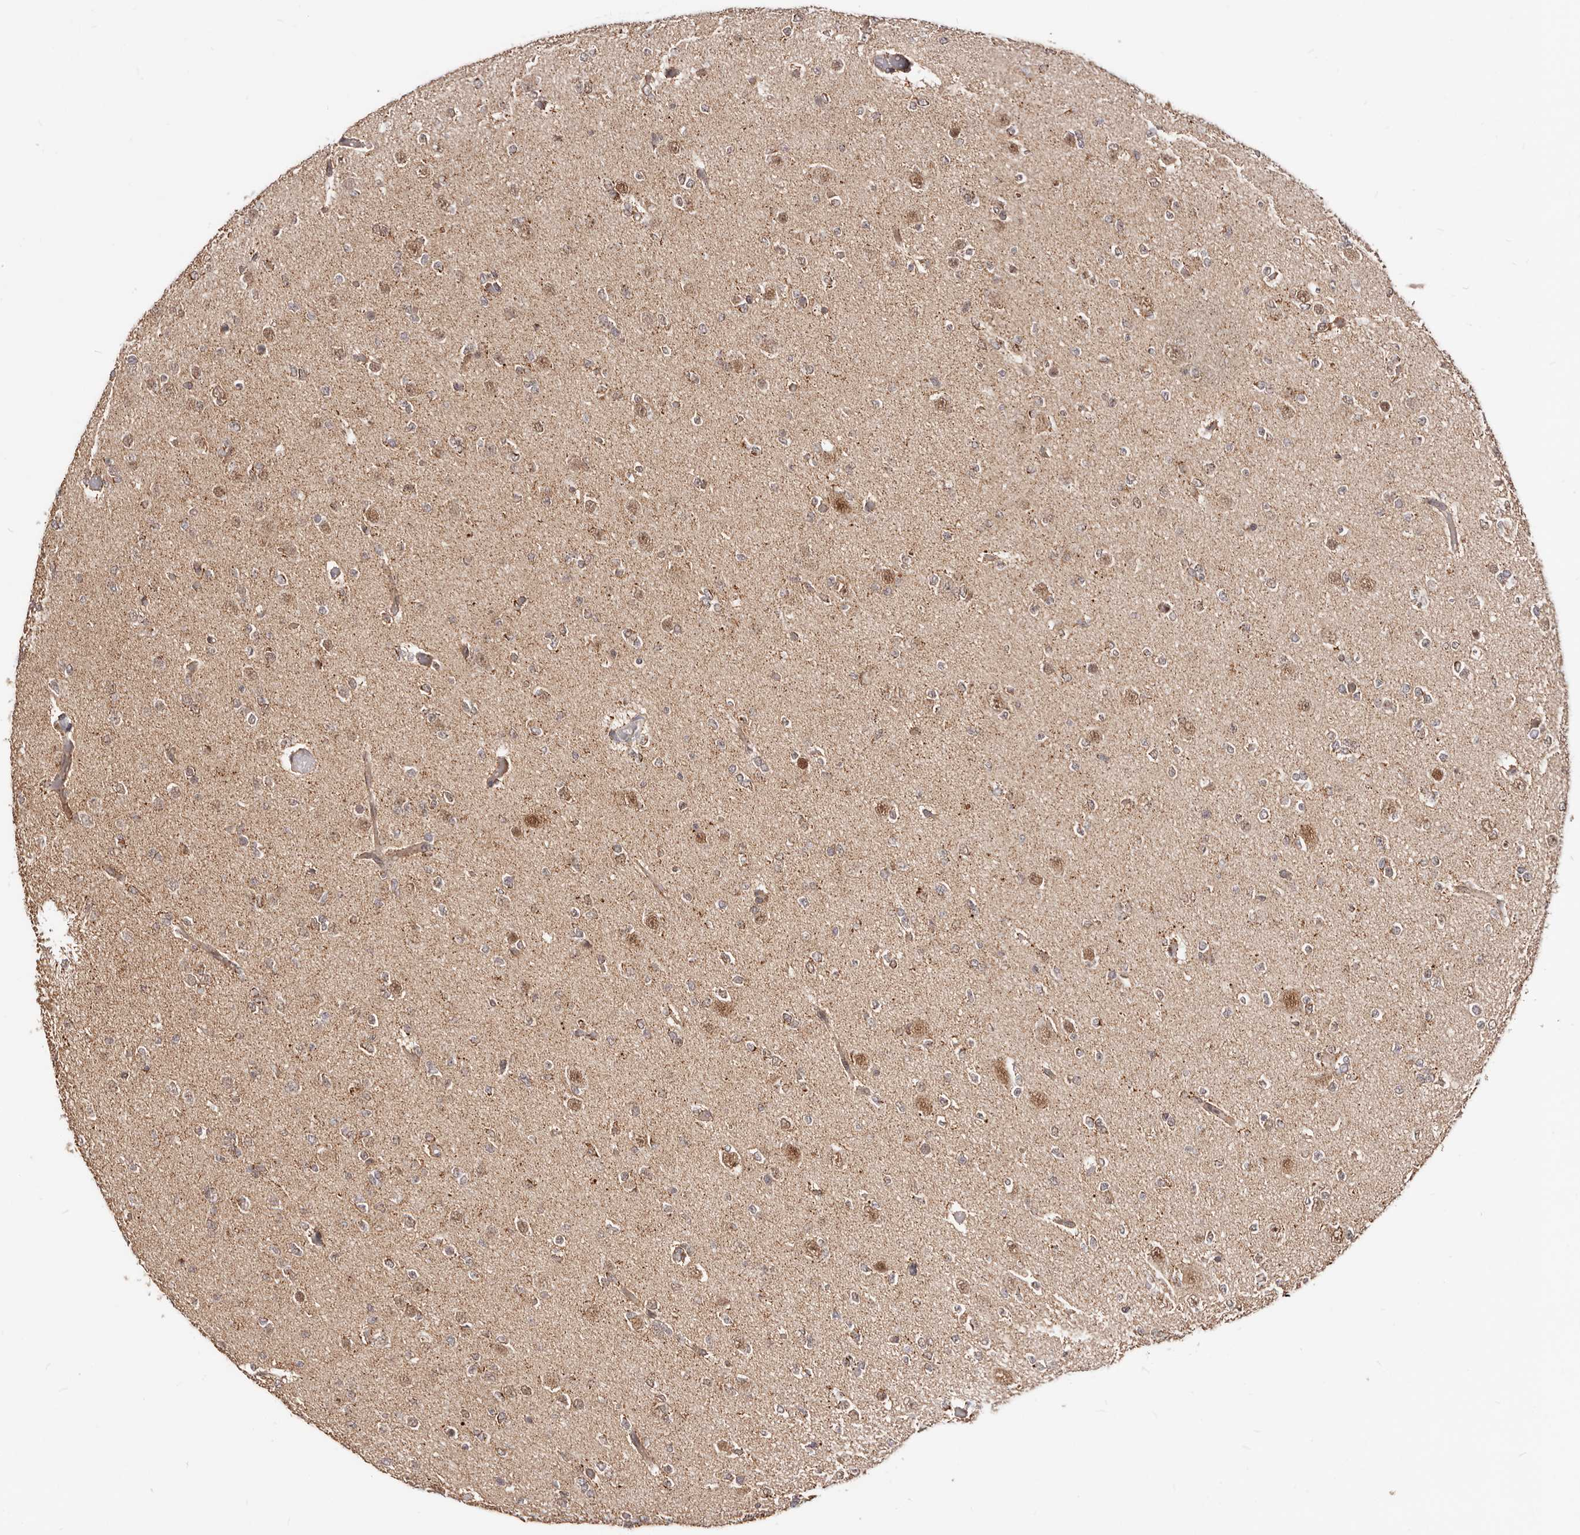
{"staining": {"intensity": "weak", "quantity": "25%-75%", "location": "cytoplasmic/membranous,nuclear"}, "tissue": "glioma", "cell_type": "Tumor cells", "image_type": "cancer", "snomed": [{"axis": "morphology", "description": "Glioma, malignant, Low grade"}, {"axis": "topography", "description": "Brain"}], "caption": "An immunohistochemistry (IHC) histopathology image of tumor tissue is shown. Protein staining in brown highlights weak cytoplasmic/membranous and nuclear positivity in malignant low-grade glioma within tumor cells.", "gene": "SEC14L1", "patient": {"sex": "female", "age": 22}}